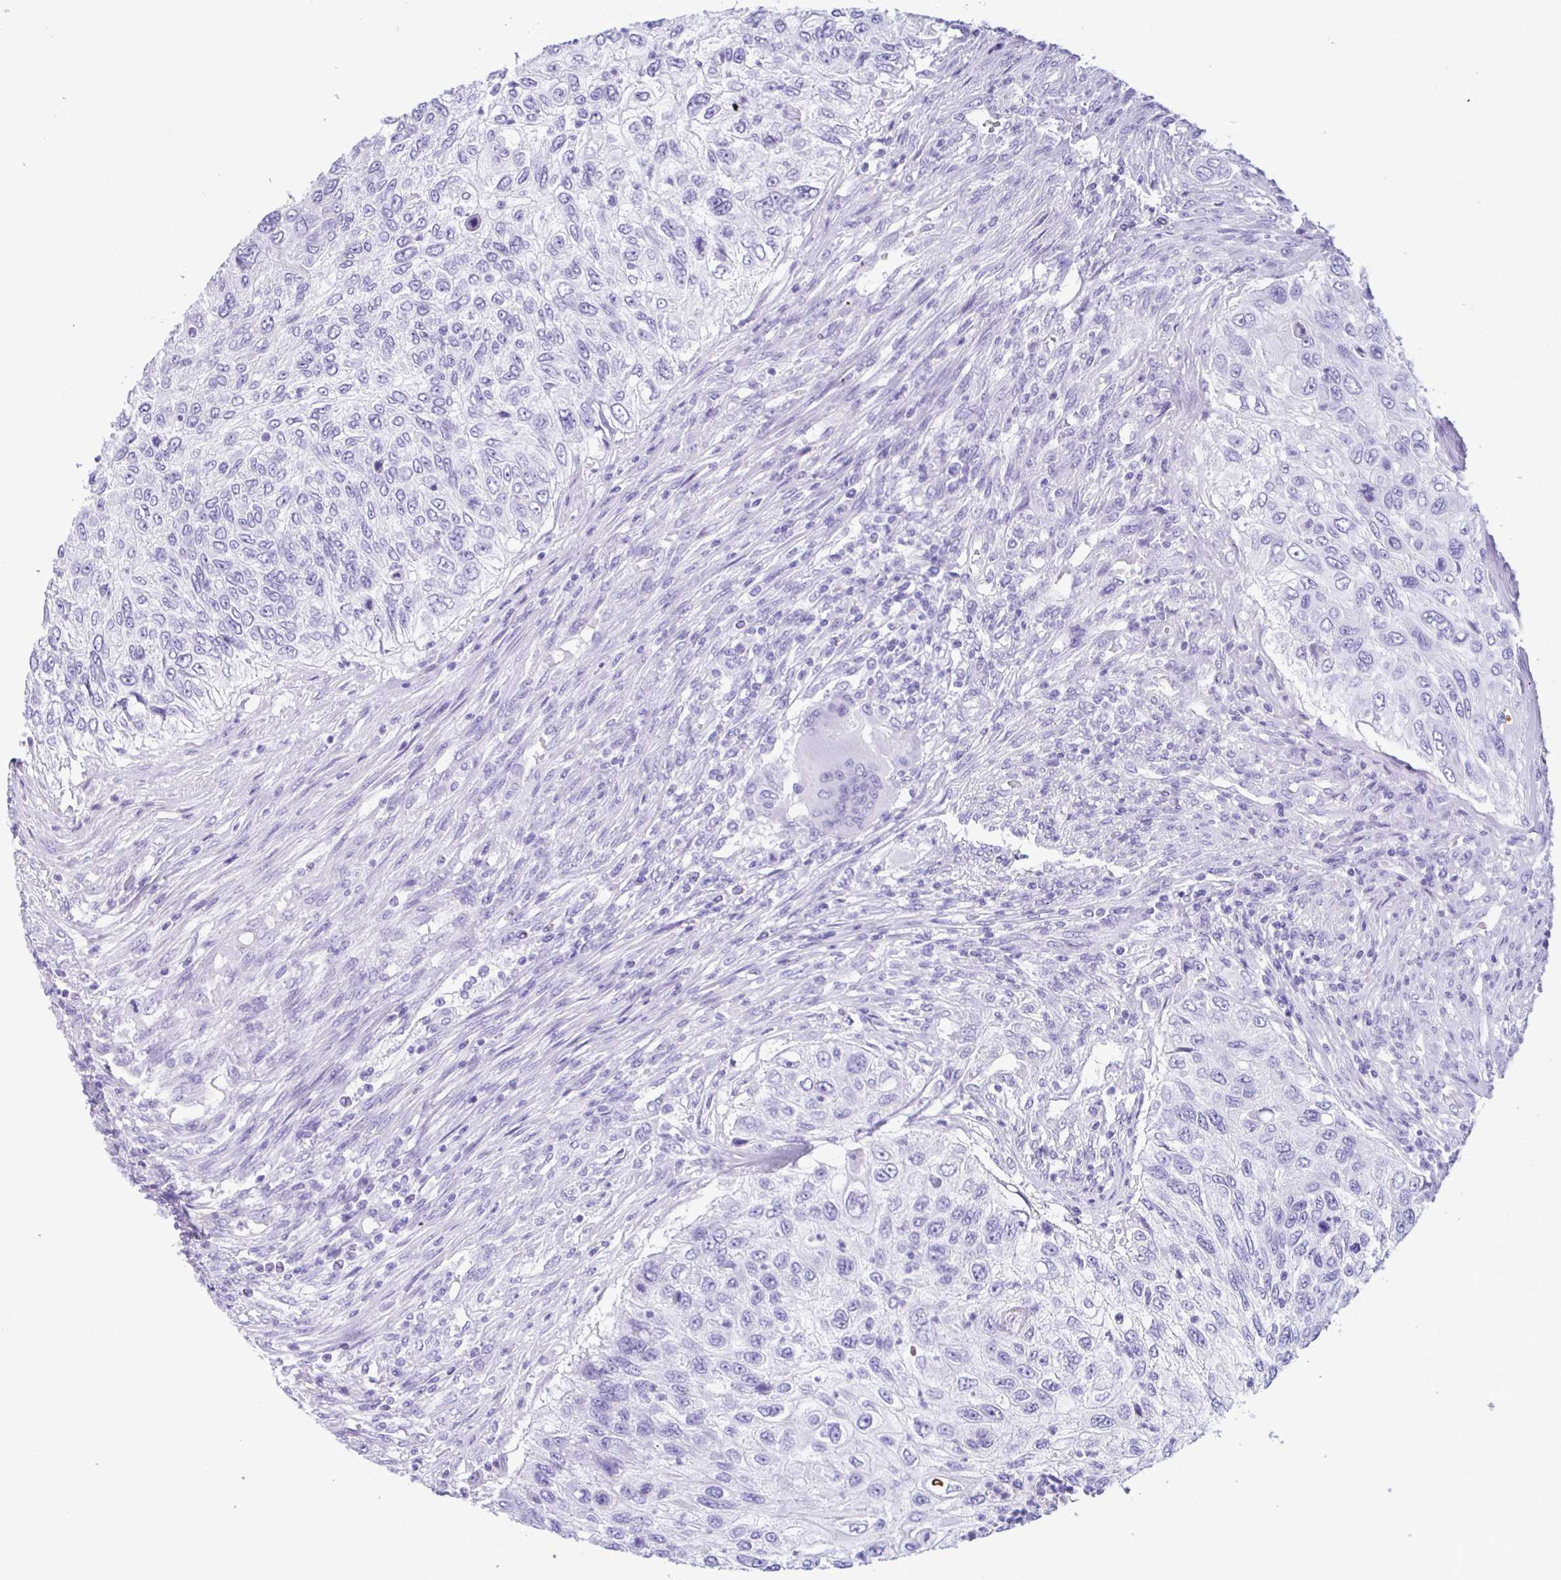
{"staining": {"intensity": "negative", "quantity": "none", "location": "none"}, "tissue": "urothelial cancer", "cell_type": "Tumor cells", "image_type": "cancer", "snomed": [{"axis": "morphology", "description": "Urothelial carcinoma, High grade"}, {"axis": "topography", "description": "Urinary bladder"}], "caption": "The photomicrograph exhibits no significant staining in tumor cells of urothelial carcinoma (high-grade).", "gene": "OR4N4", "patient": {"sex": "female", "age": 60}}